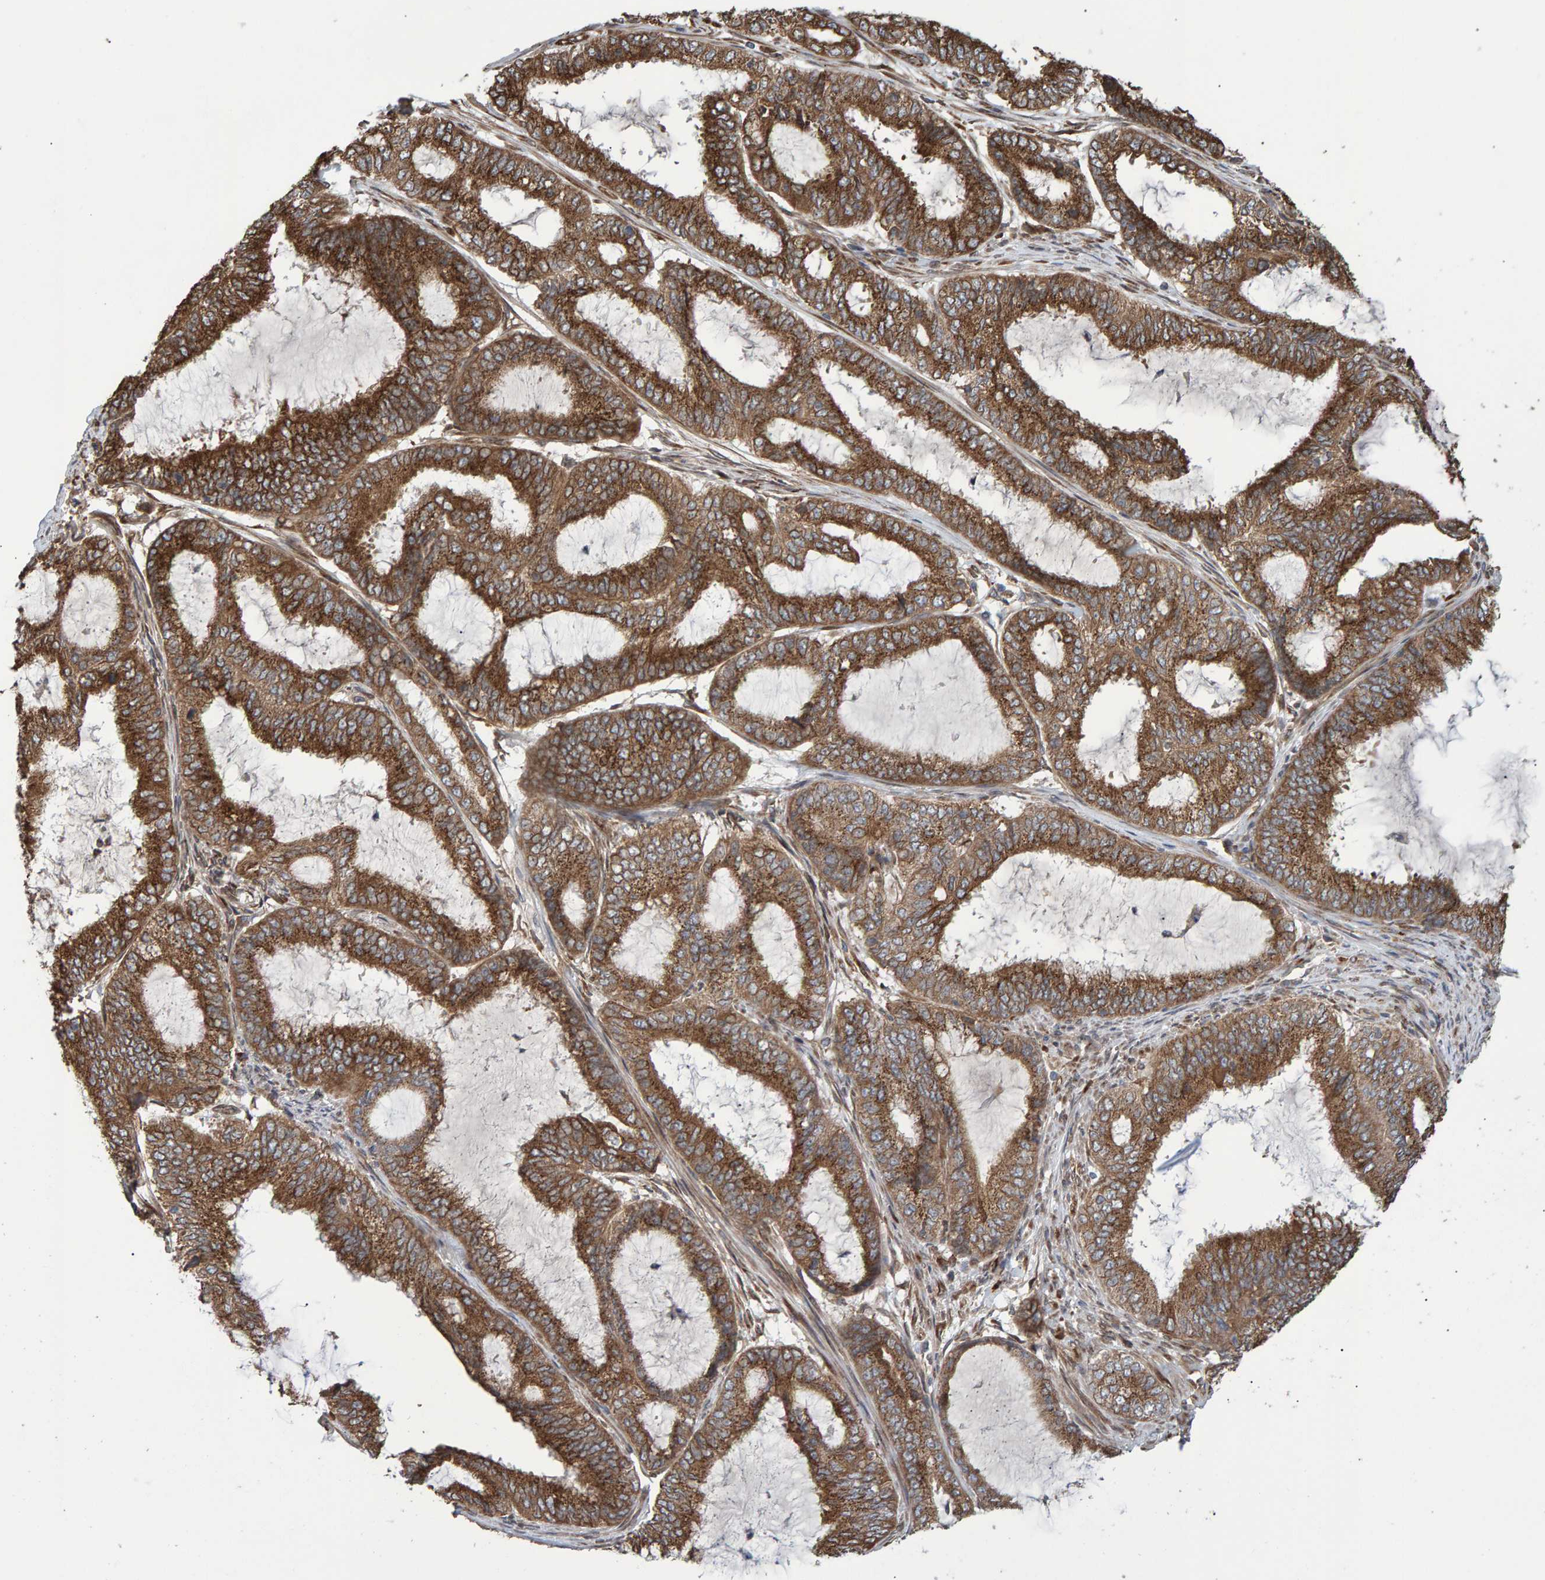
{"staining": {"intensity": "strong", "quantity": ">75%", "location": "cytoplasmic/membranous"}, "tissue": "endometrial cancer", "cell_type": "Tumor cells", "image_type": "cancer", "snomed": [{"axis": "morphology", "description": "Adenocarcinoma, NOS"}, {"axis": "topography", "description": "Endometrium"}], "caption": "Endometrial adenocarcinoma was stained to show a protein in brown. There is high levels of strong cytoplasmic/membranous positivity in approximately >75% of tumor cells.", "gene": "FAM117A", "patient": {"sex": "female", "age": 51}}